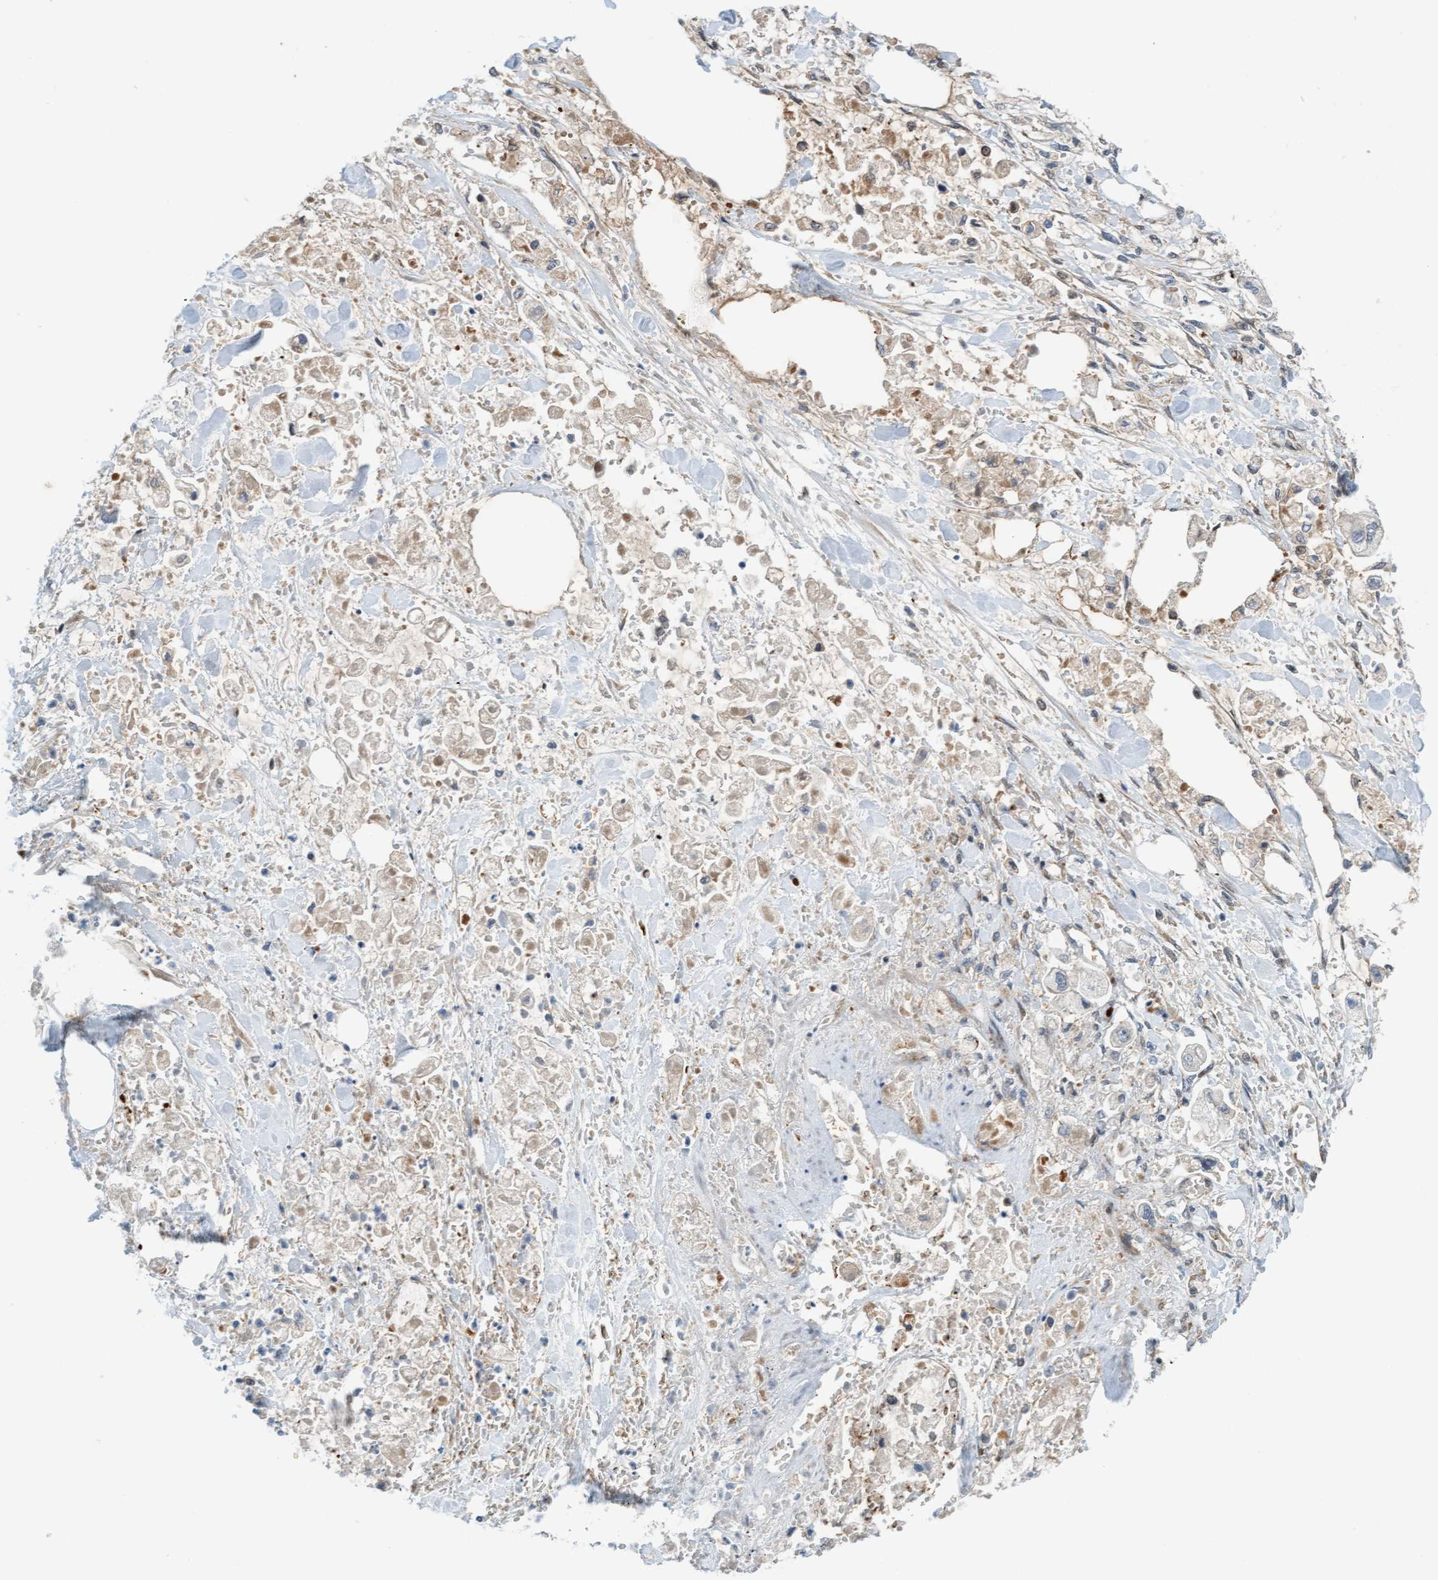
{"staining": {"intensity": "negative", "quantity": "none", "location": "none"}, "tissue": "stomach cancer", "cell_type": "Tumor cells", "image_type": "cancer", "snomed": [{"axis": "morphology", "description": "Normal tissue, NOS"}, {"axis": "morphology", "description": "Adenocarcinoma, NOS"}, {"axis": "topography", "description": "Stomach"}], "caption": "Tumor cells show no significant protein expression in stomach cancer. The staining was performed using DAB (3,3'-diaminobenzidine) to visualize the protein expression in brown, while the nuclei were stained in blue with hematoxylin (Magnification: 20x).", "gene": "EIF4EBP1", "patient": {"sex": "male", "age": 62}}